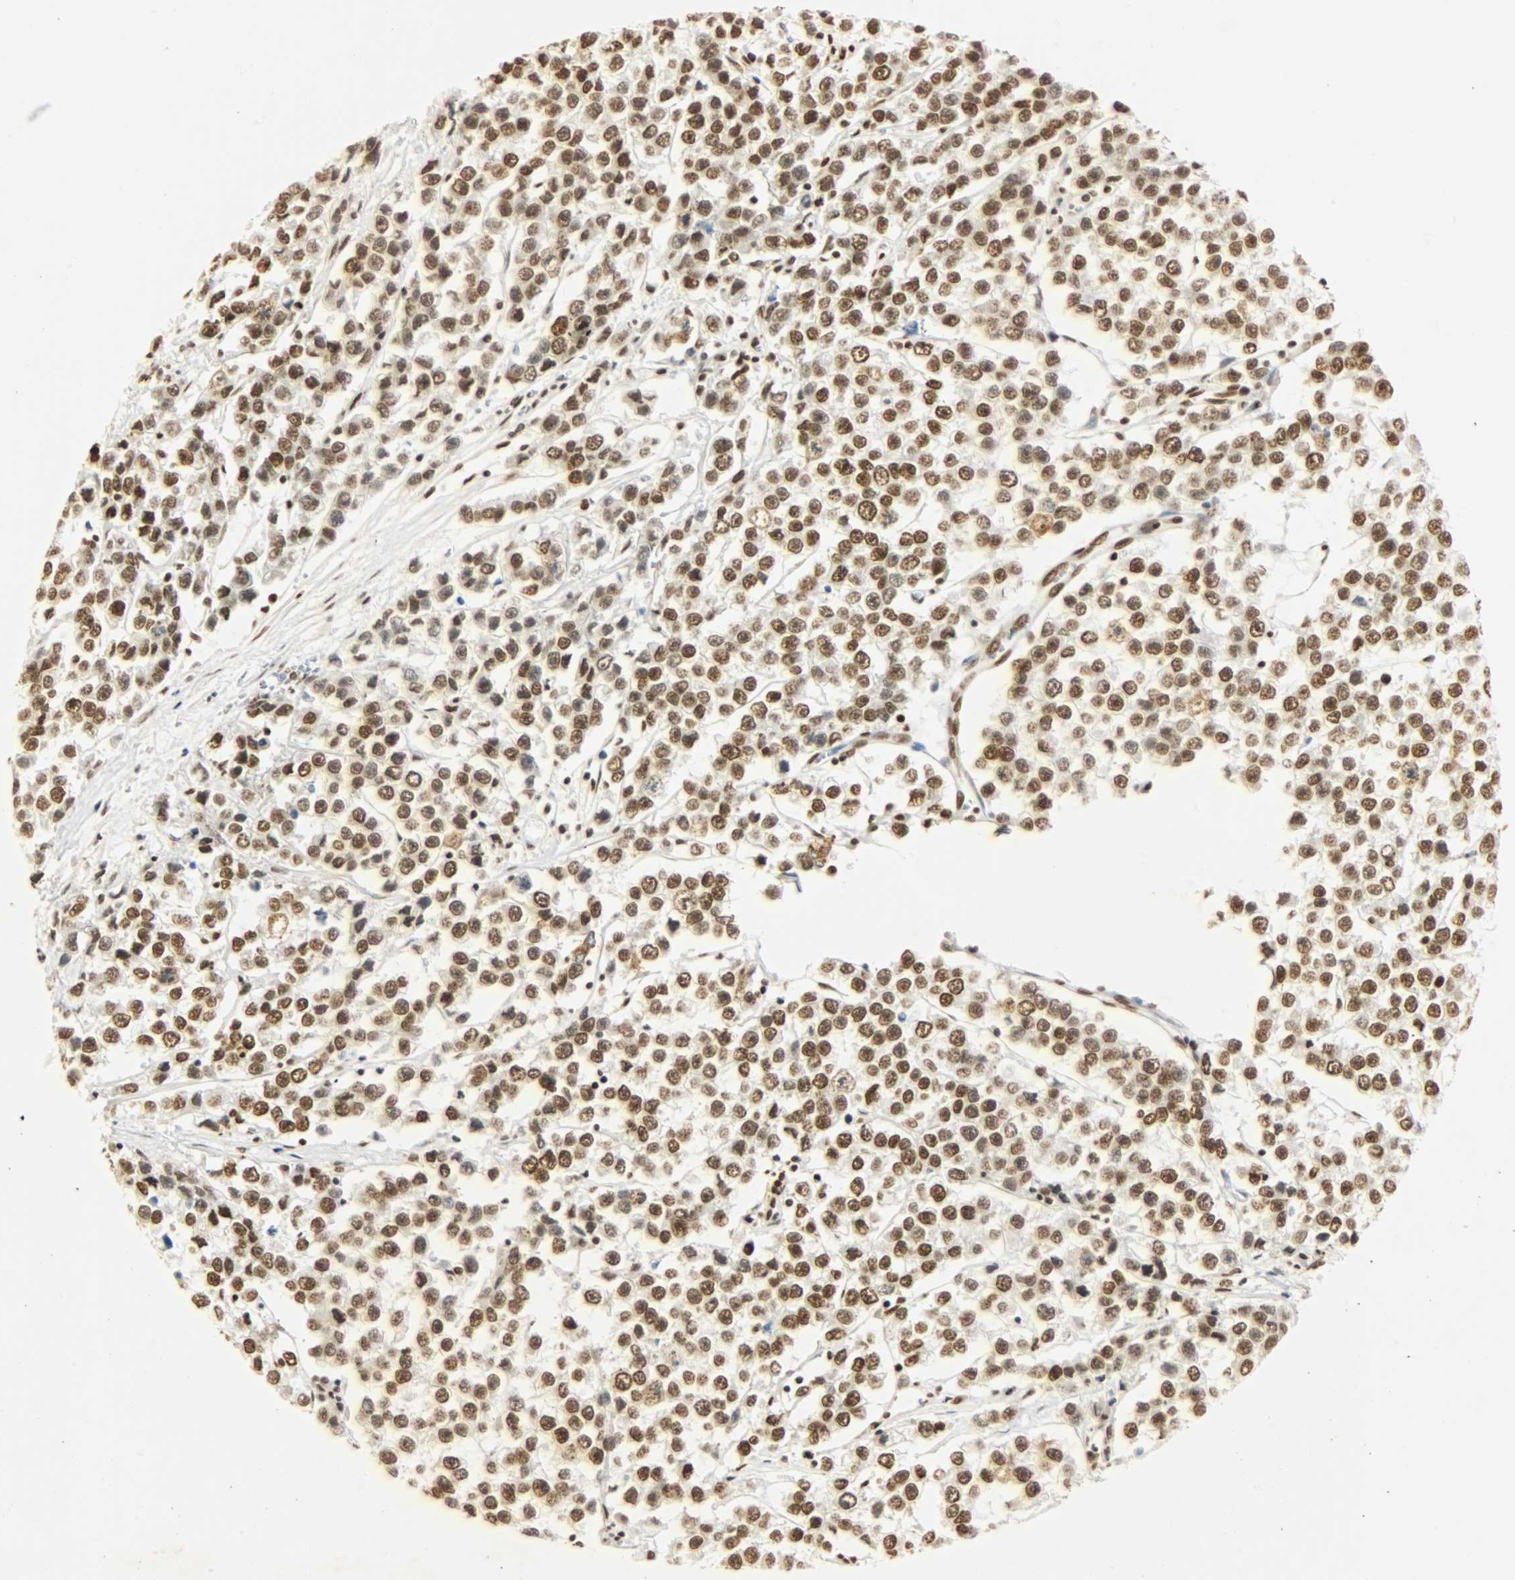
{"staining": {"intensity": "strong", "quantity": ">75%", "location": "nuclear"}, "tissue": "testis cancer", "cell_type": "Tumor cells", "image_type": "cancer", "snomed": [{"axis": "morphology", "description": "Seminoma, NOS"}, {"axis": "morphology", "description": "Carcinoma, Embryonal, NOS"}, {"axis": "topography", "description": "Testis"}], "caption": "Testis embryonal carcinoma tissue shows strong nuclear expression in about >75% of tumor cells", "gene": "KHDRBS1", "patient": {"sex": "male", "age": 52}}